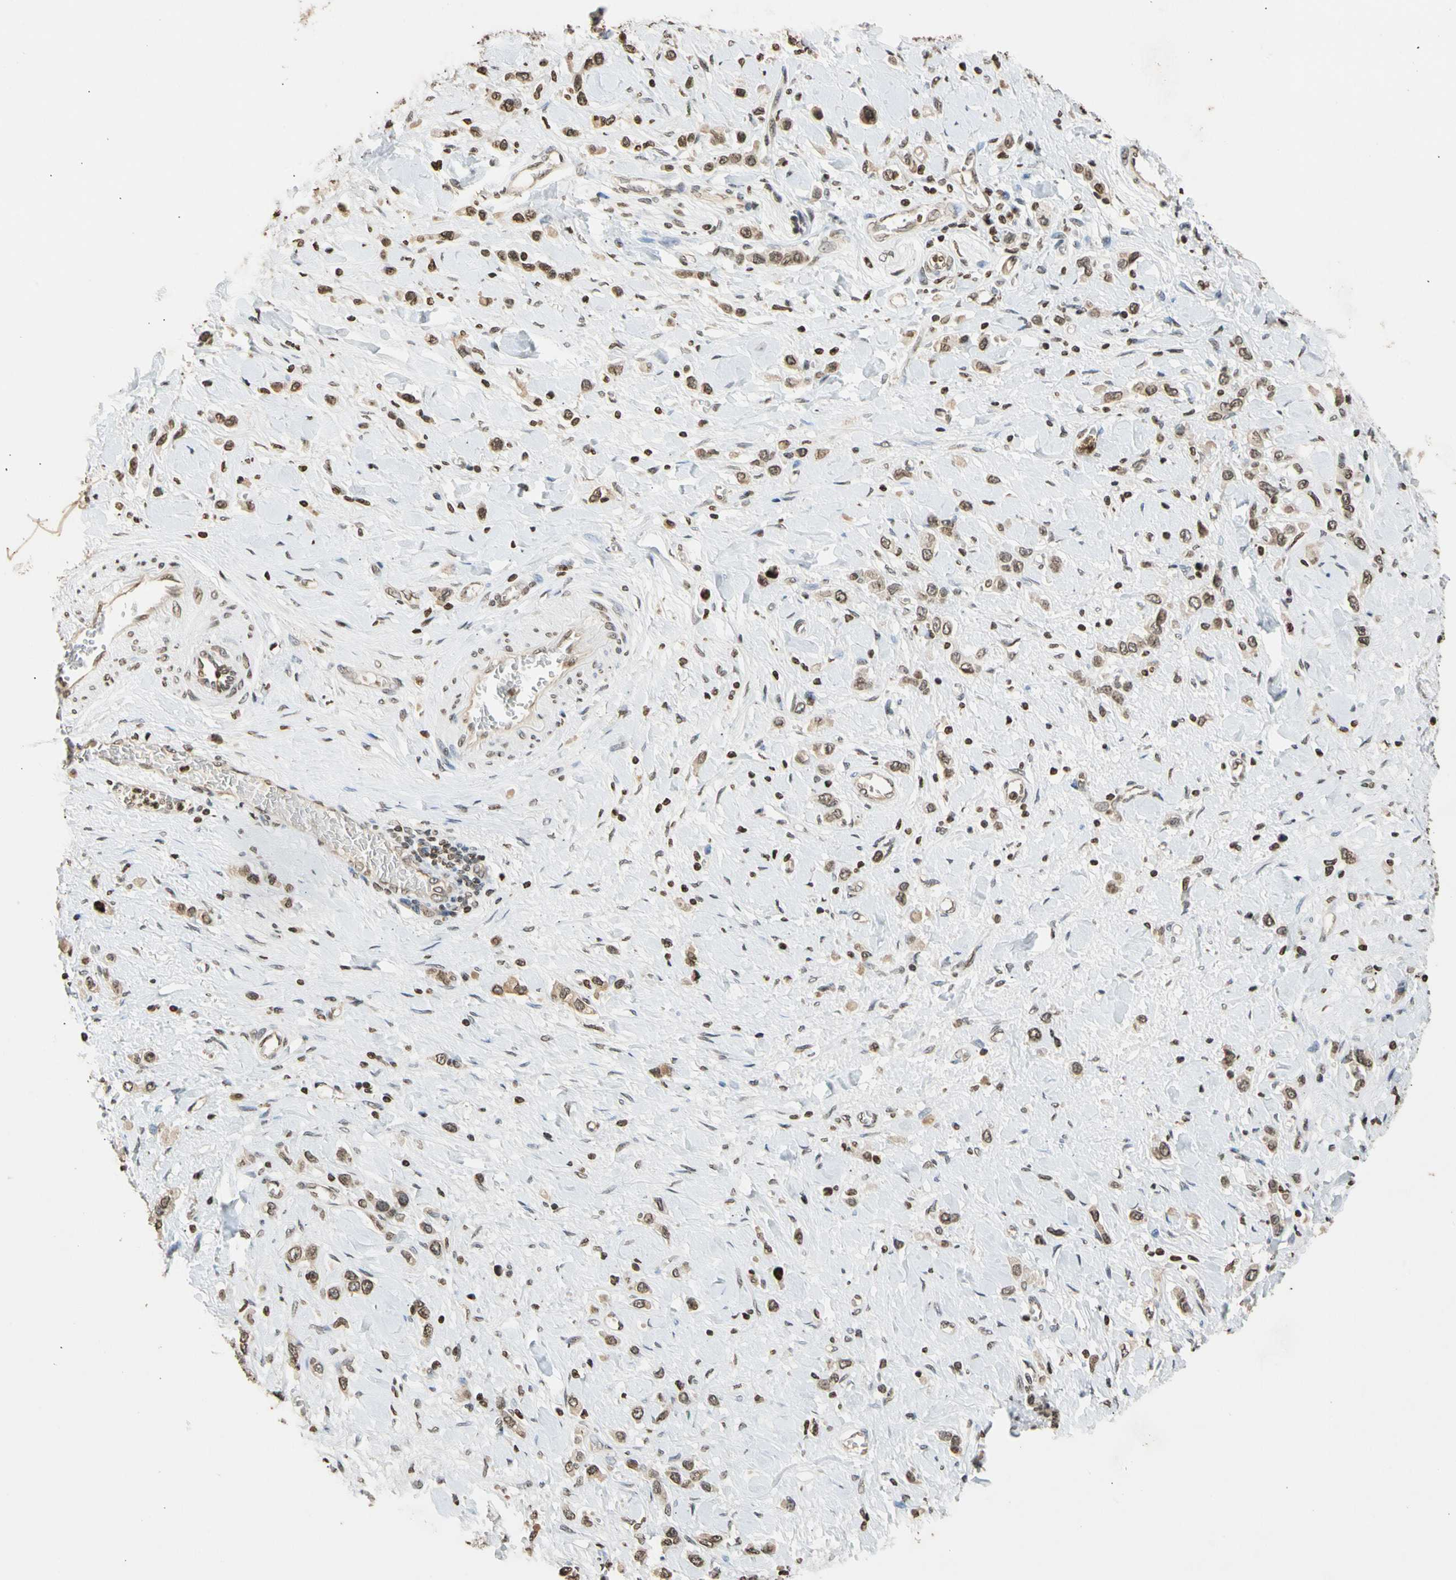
{"staining": {"intensity": "weak", "quantity": "25%-75%", "location": "cytoplasmic/membranous,nuclear"}, "tissue": "stomach cancer", "cell_type": "Tumor cells", "image_type": "cancer", "snomed": [{"axis": "morphology", "description": "Normal tissue, NOS"}, {"axis": "morphology", "description": "Adenocarcinoma, NOS"}, {"axis": "topography", "description": "Stomach, upper"}, {"axis": "topography", "description": "Stomach"}], "caption": "This is a photomicrograph of IHC staining of stomach cancer, which shows weak staining in the cytoplasmic/membranous and nuclear of tumor cells.", "gene": "GPX4", "patient": {"sex": "female", "age": 65}}